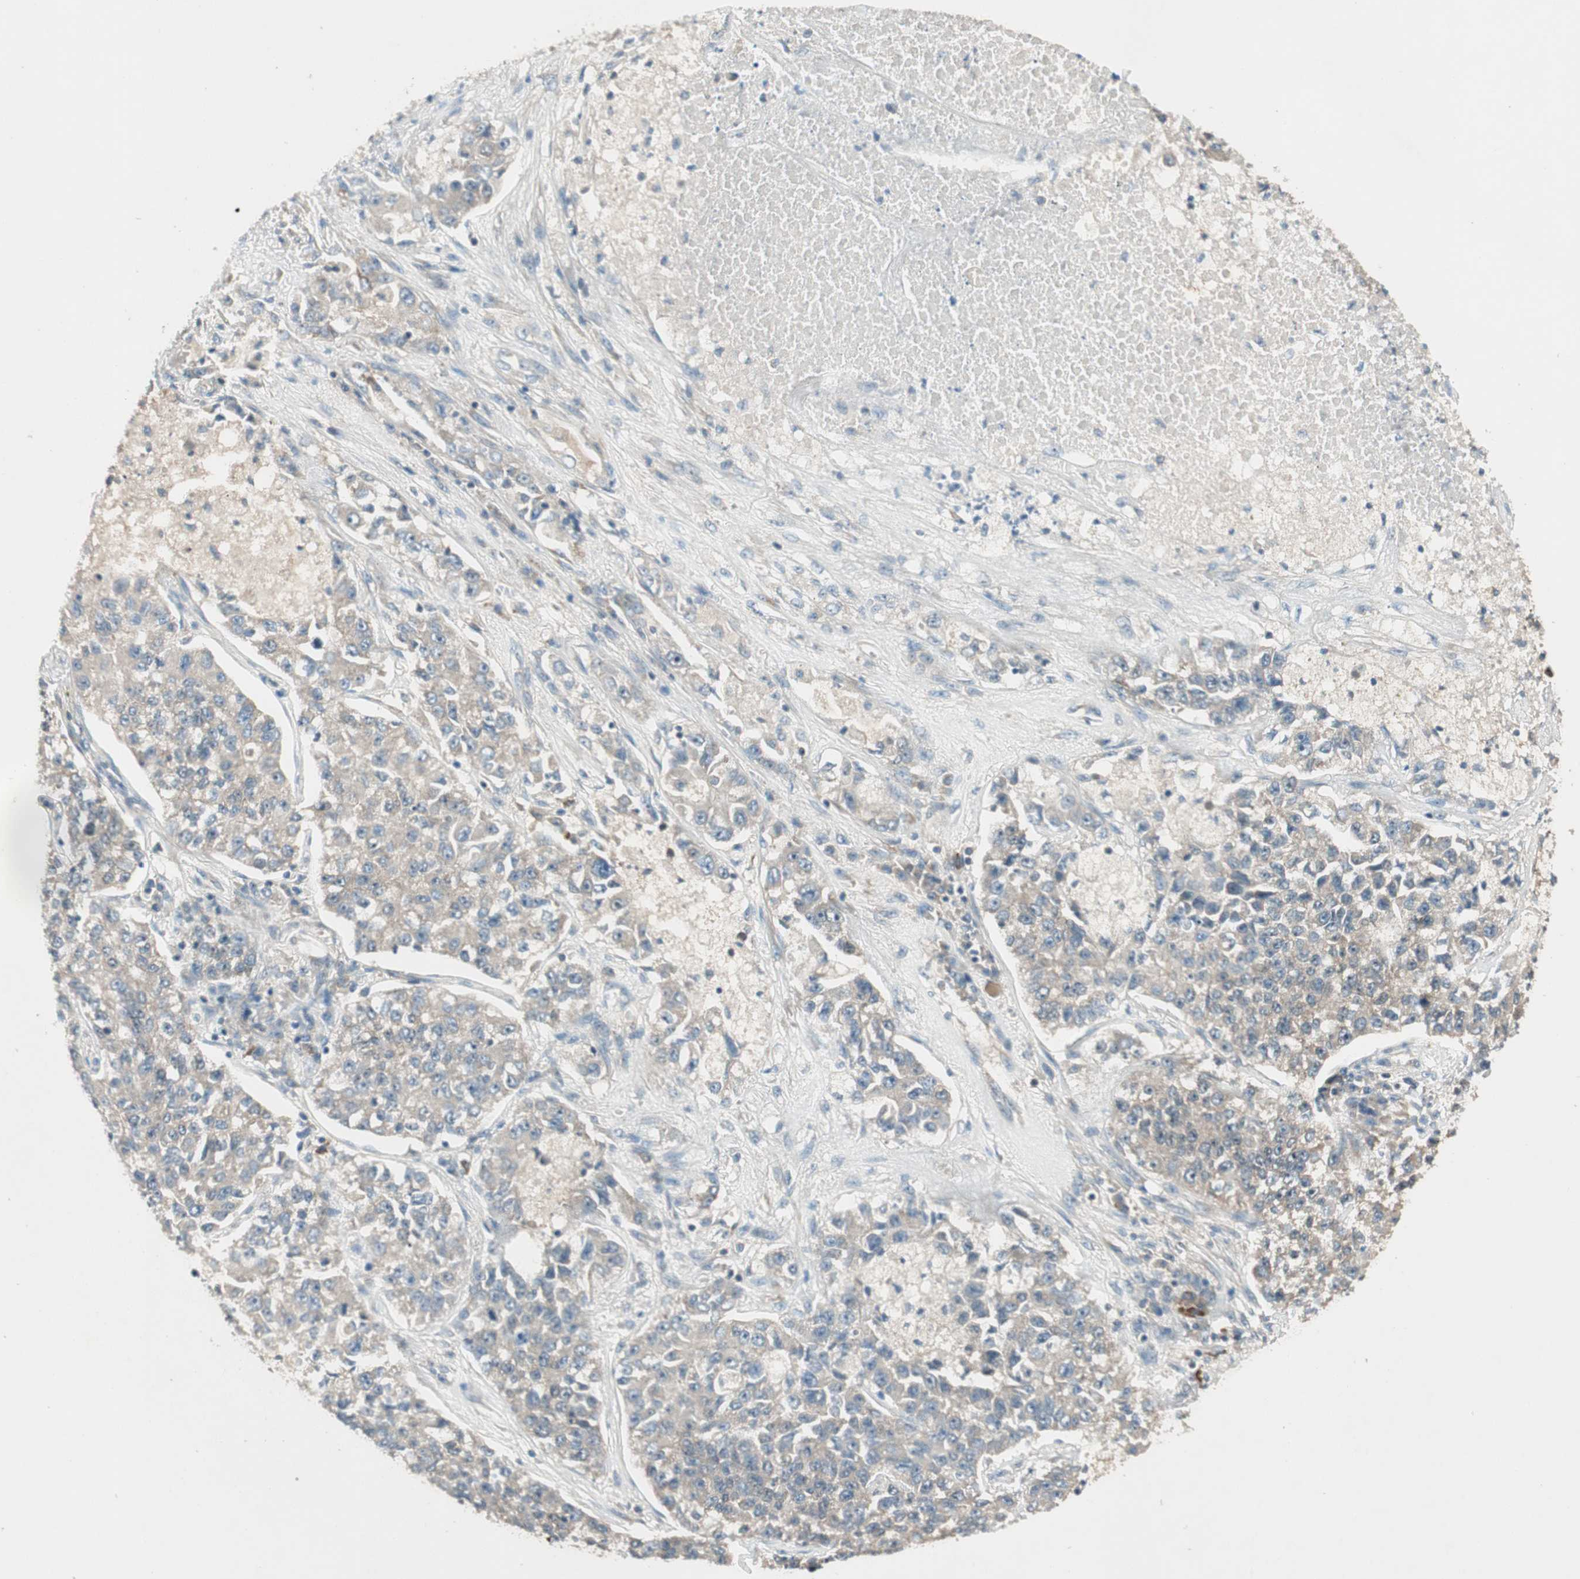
{"staining": {"intensity": "weak", "quantity": ">75%", "location": "cytoplasmic/membranous"}, "tissue": "lung cancer", "cell_type": "Tumor cells", "image_type": "cancer", "snomed": [{"axis": "morphology", "description": "Adenocarcinoma, NOS"}, {"axis": "topography", "description": "Lung"}], "caption": "High-power microscopy captured an immunohistochemistry histopathology image of lung adenocarcinoma, revealing weak cytoplasmic/membranous expression in approximately >75% of tumor cells.", "gene": "CC2D1A", "patient": {"sex": "male", "age": 49}}